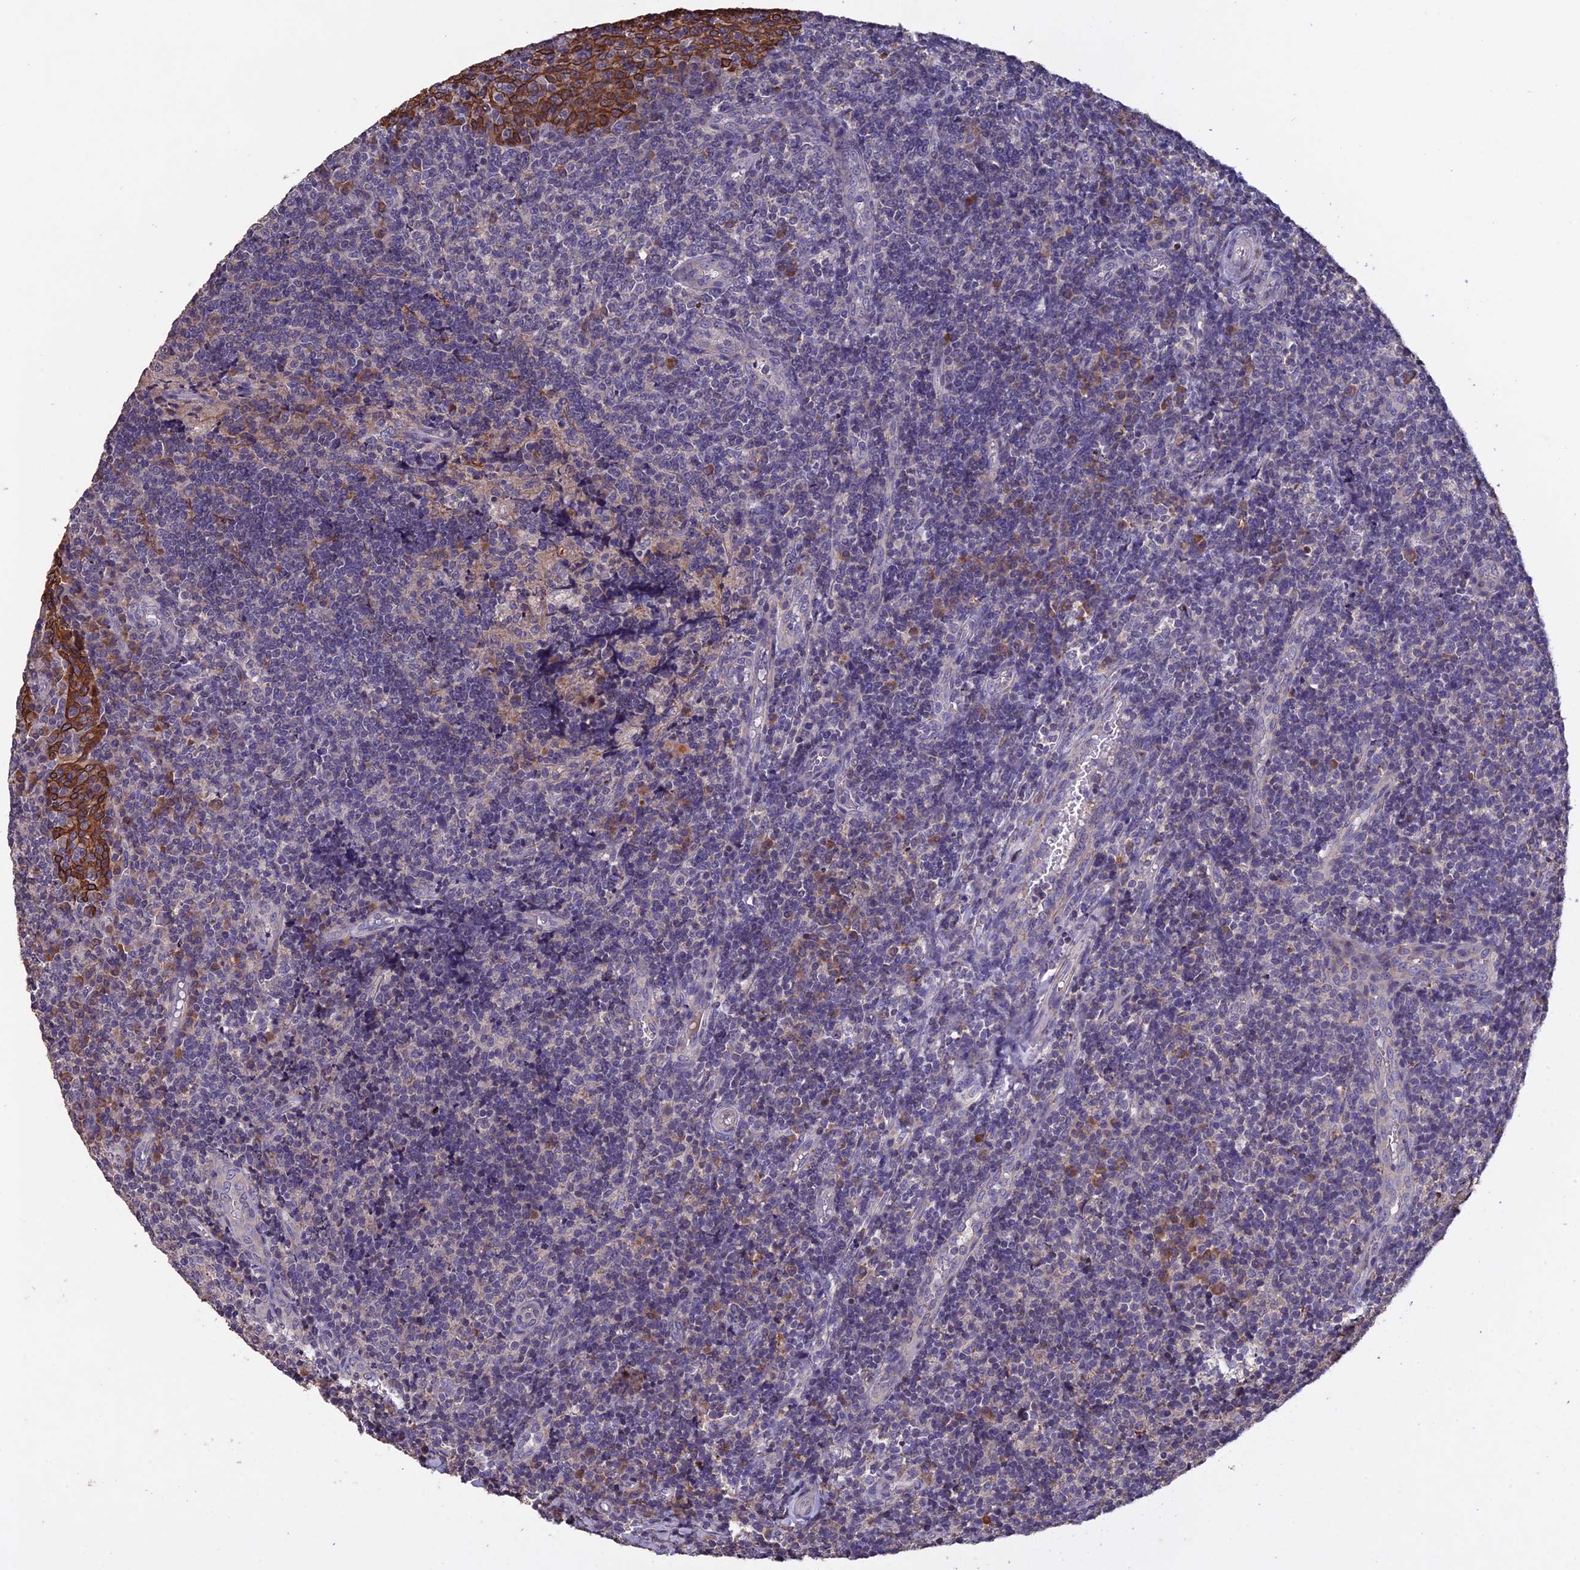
{"staining": {"intensity": "negative", "quantity": "none", "location": "none"}, "tissue": "tonsil", "cell_type": "Germinal center cells", "image_type": "normal", "snomed": [{"axis": "morphology", "description": "Normal tissue, NOS"}, {"axis": "topography", "description": "Tonsil"}], "caption": "Human tonsil stained for a protein using immunohistochemistry (IHC) exhibits no staining in germinal center cells.", "gene": "SLC39A13", "patient": {"sex": "female", "age": 19}}